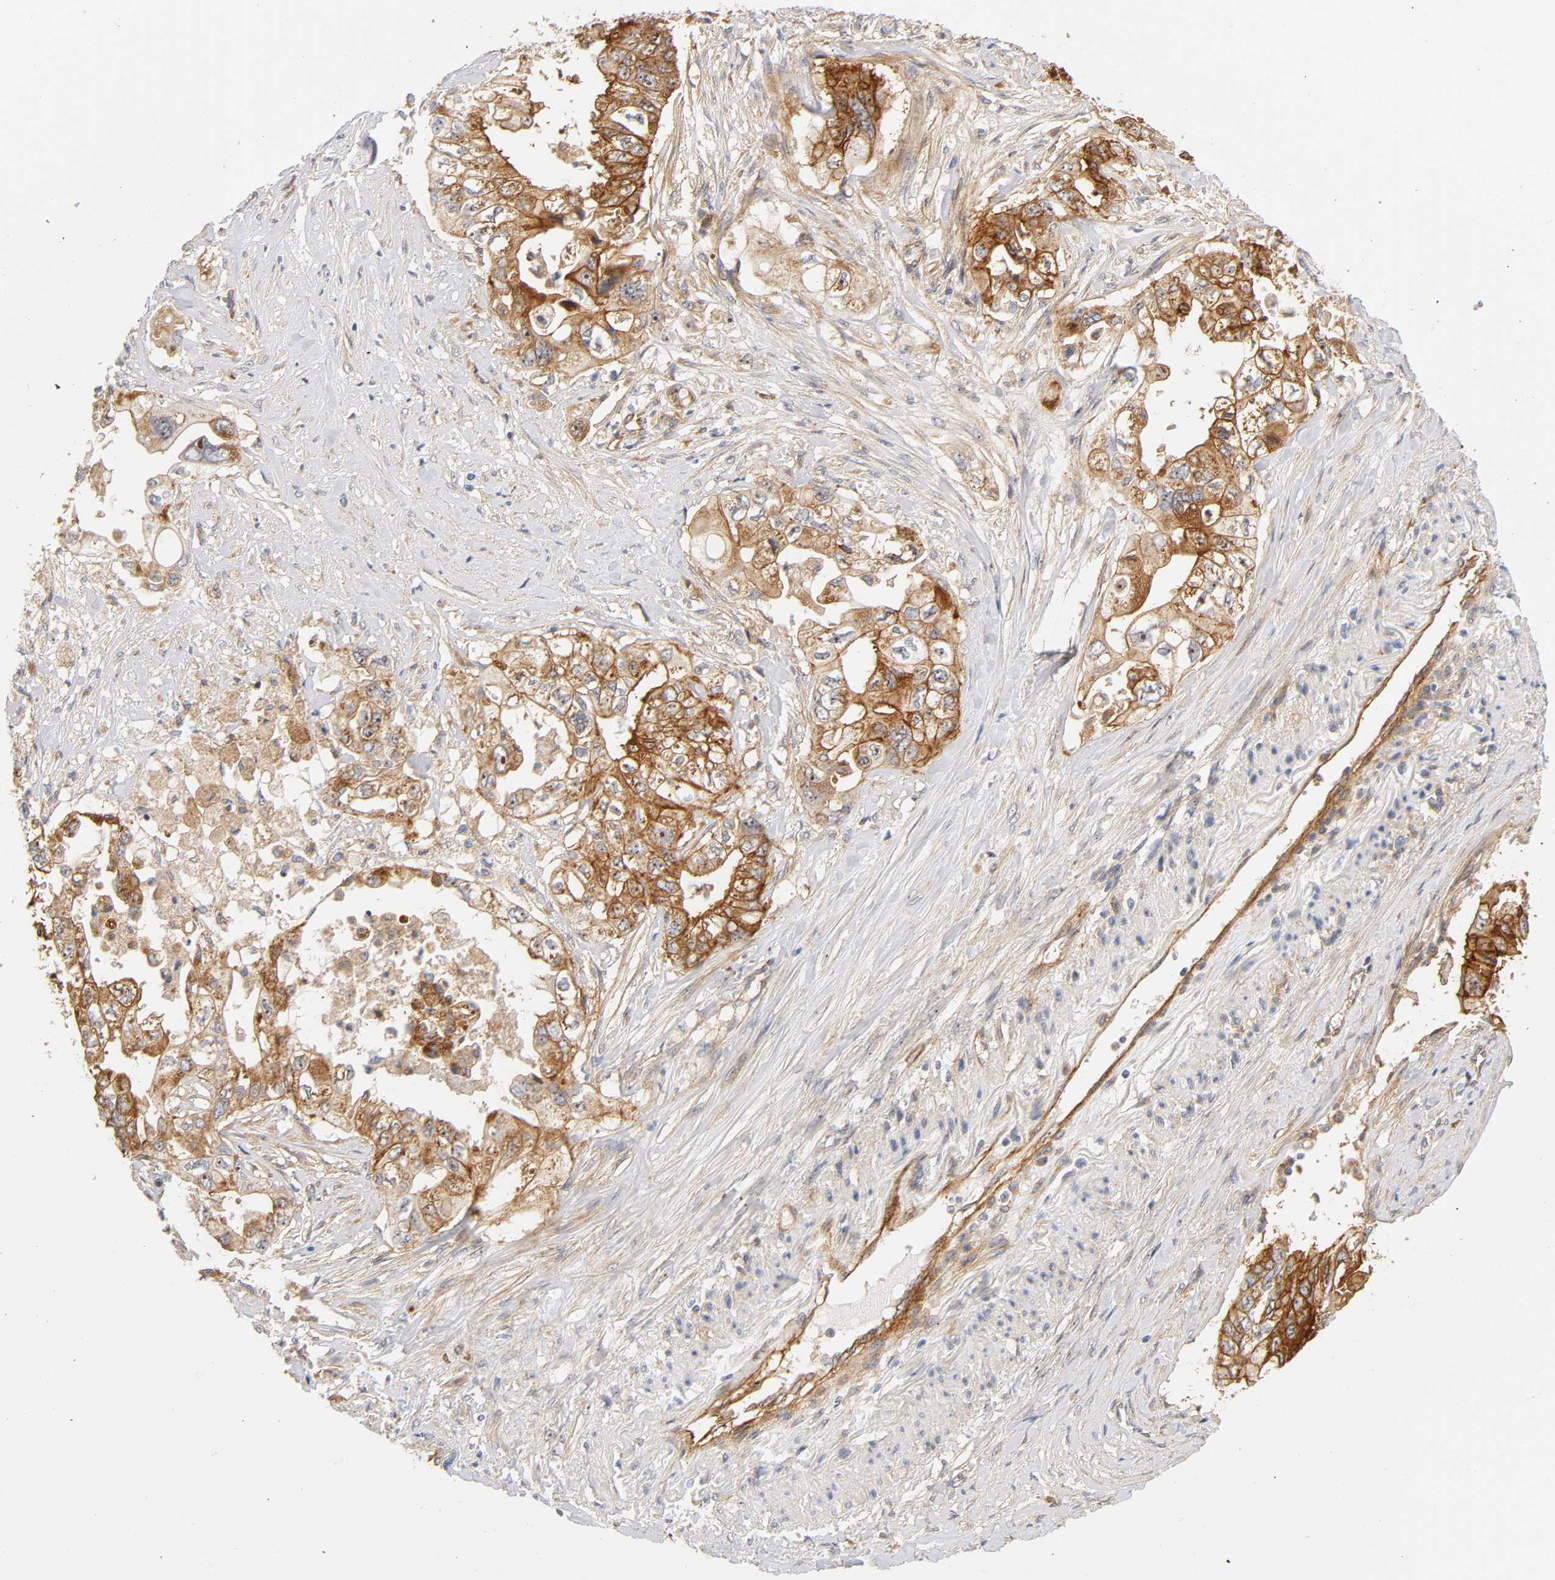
{"staining": {"intensity": "strong", "quantity": ">75%", "location": "cytoplasmic/membranous,nuclear"}, "tissue": "pancreatic cancer", "cell_type": "Tumor cells", "image_type": "cancer", "snomed": [{"axis": "morphology", "description": "Normal tissue, NOS"}, {"axis": "topography", "description": "Pancreas"}], "caption": "Immunohistochemistry micrograph of pancreatic cancer stained for a protein (brown), which exhibits high levels of strong cytoplasmic/membranous and nuclear positivity in about >75% of tumor cells.", "gene": "PLD1", "patient": {"sex": "male", "age": 42}}